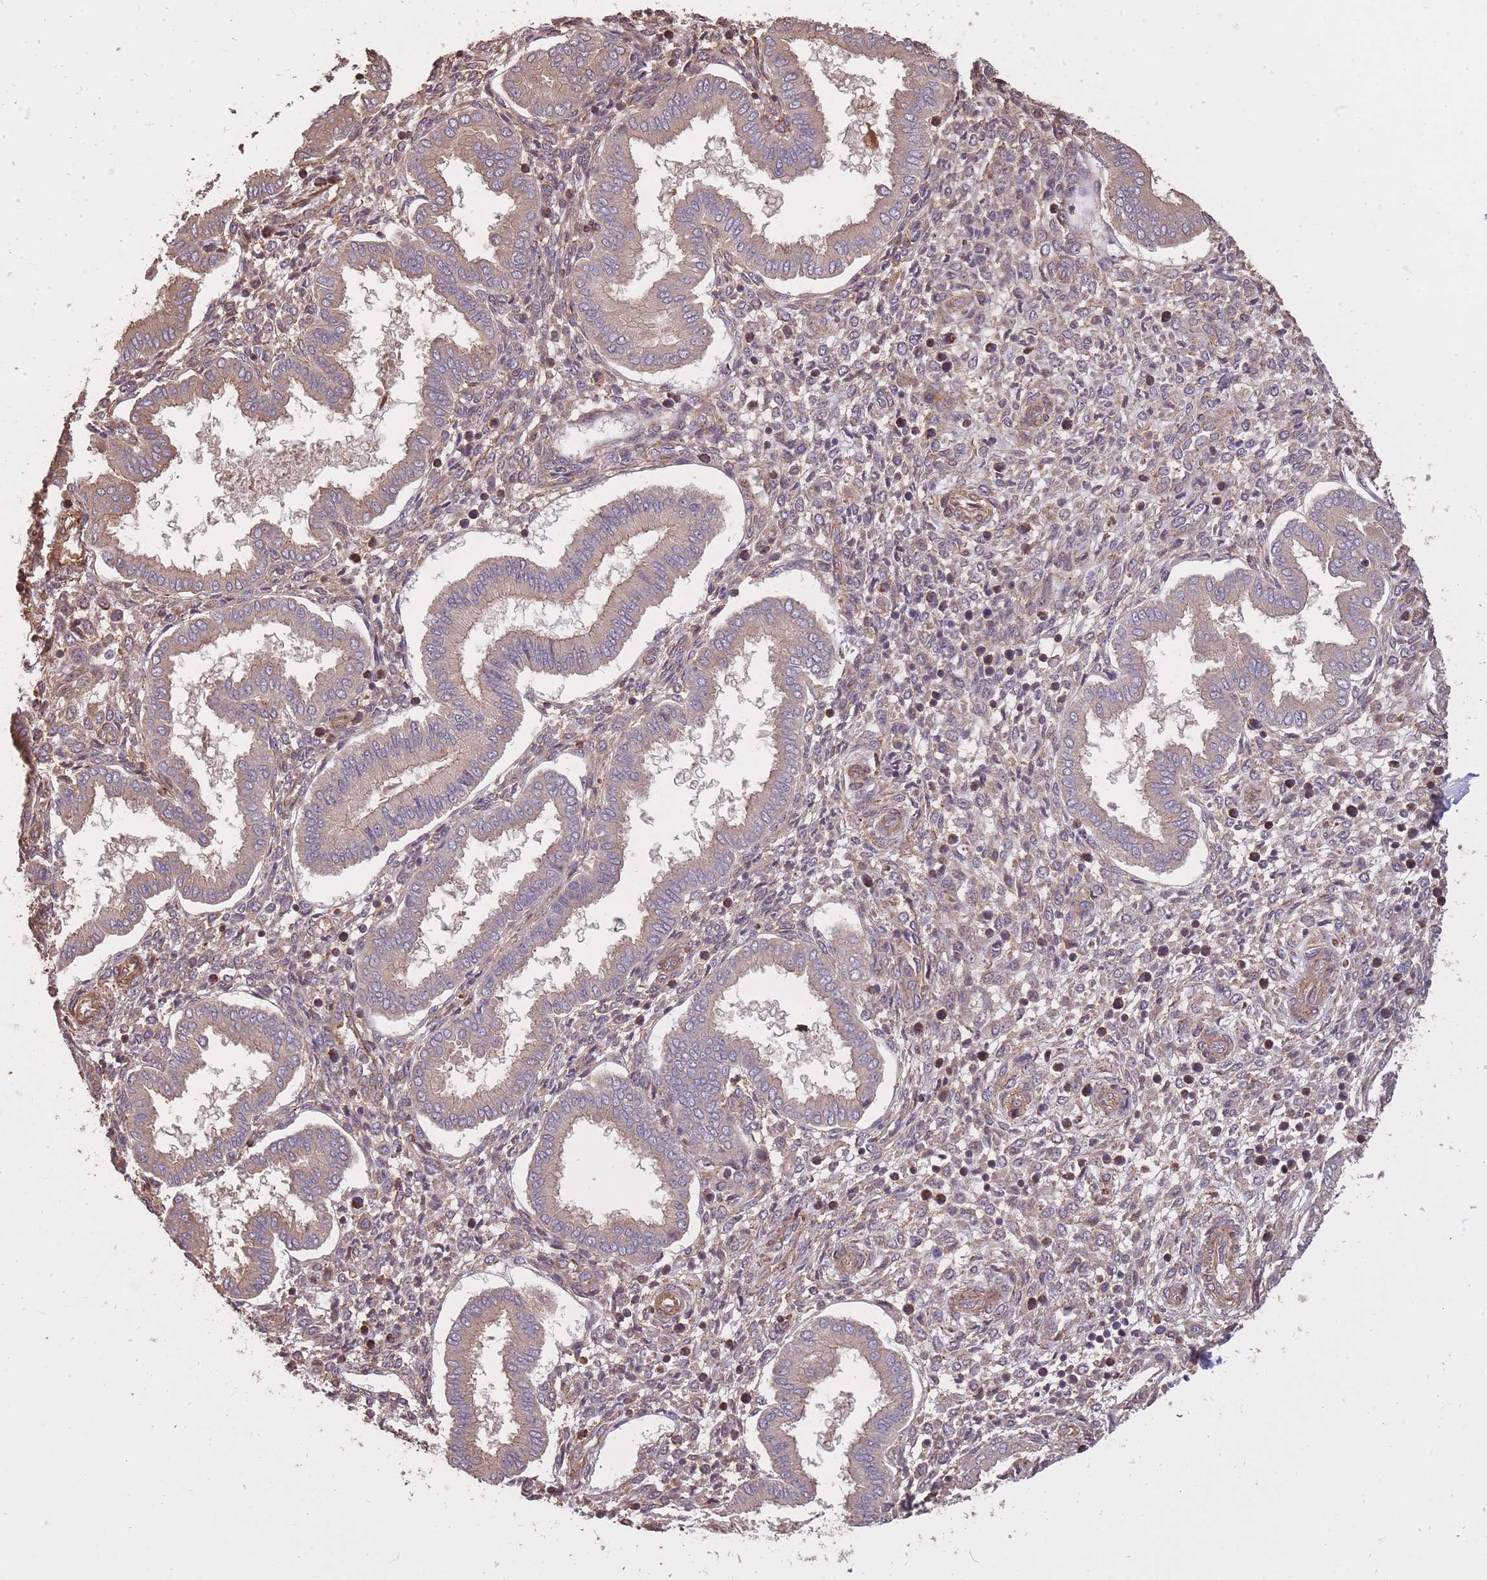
{"staining": {"intensity": "moderate", "quantity": "<25%", "location": "cytoplasmic/membranous"}, "tissue": "endometrium", "cell_type": "Cells in endometrial stroma", "image_type": "normal", "snomed": [{"axis": "morphology", "description": "Normal tissue, NOS"}, {"axis": "topography", "description": "Endometrium"}], "caption": "The histopathology image shows staining of normal endometrium, revealing moderate cytoplasmic/membranous protein staining (brown color) within cells in endometrial stroma.", "gene": "ARMH3", "patient": {"sex": "female", "age": 24}}